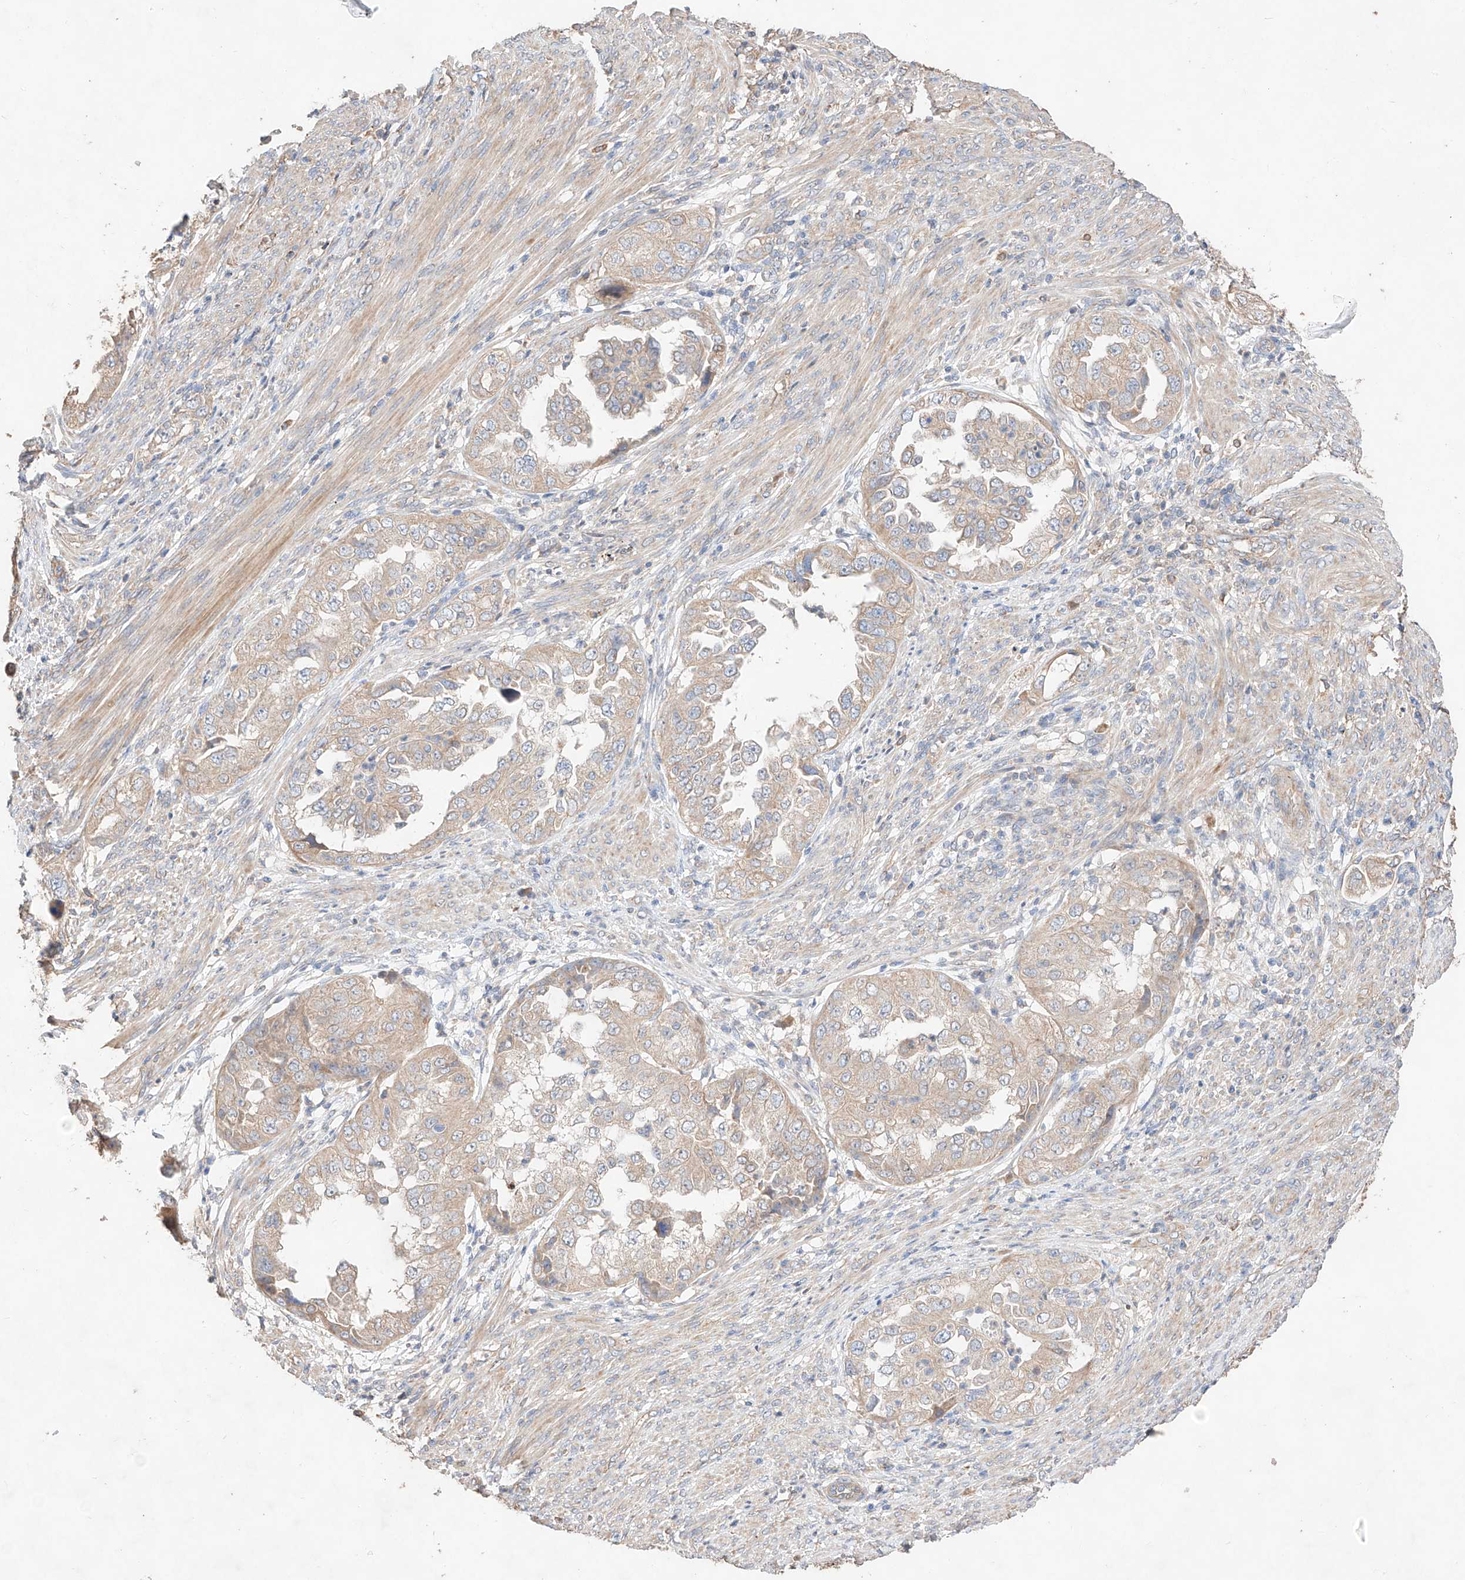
{"staining": {"intensity": "weak", "quantity": "25%-75%", "location": "cytoplasmic/membranous"}, "tissue": "endometrial cancer", "cell_type": "Tumor cells", "image_type": "cancer", "snomed": [{"axis": "morphology", "description": "Adenocarcinoma, NOS"}, {"axis": "topography", "description": "Endometrium"}], "caption": "Immunohistochemical staining of endometrial adenocarcinoma shows low levels of weak cytoplasmic/membranous positivity in approximately 25%-75% of tumor cells.", "gene": "C6orf62", "patient": {"sex": "female", "age": 85}}